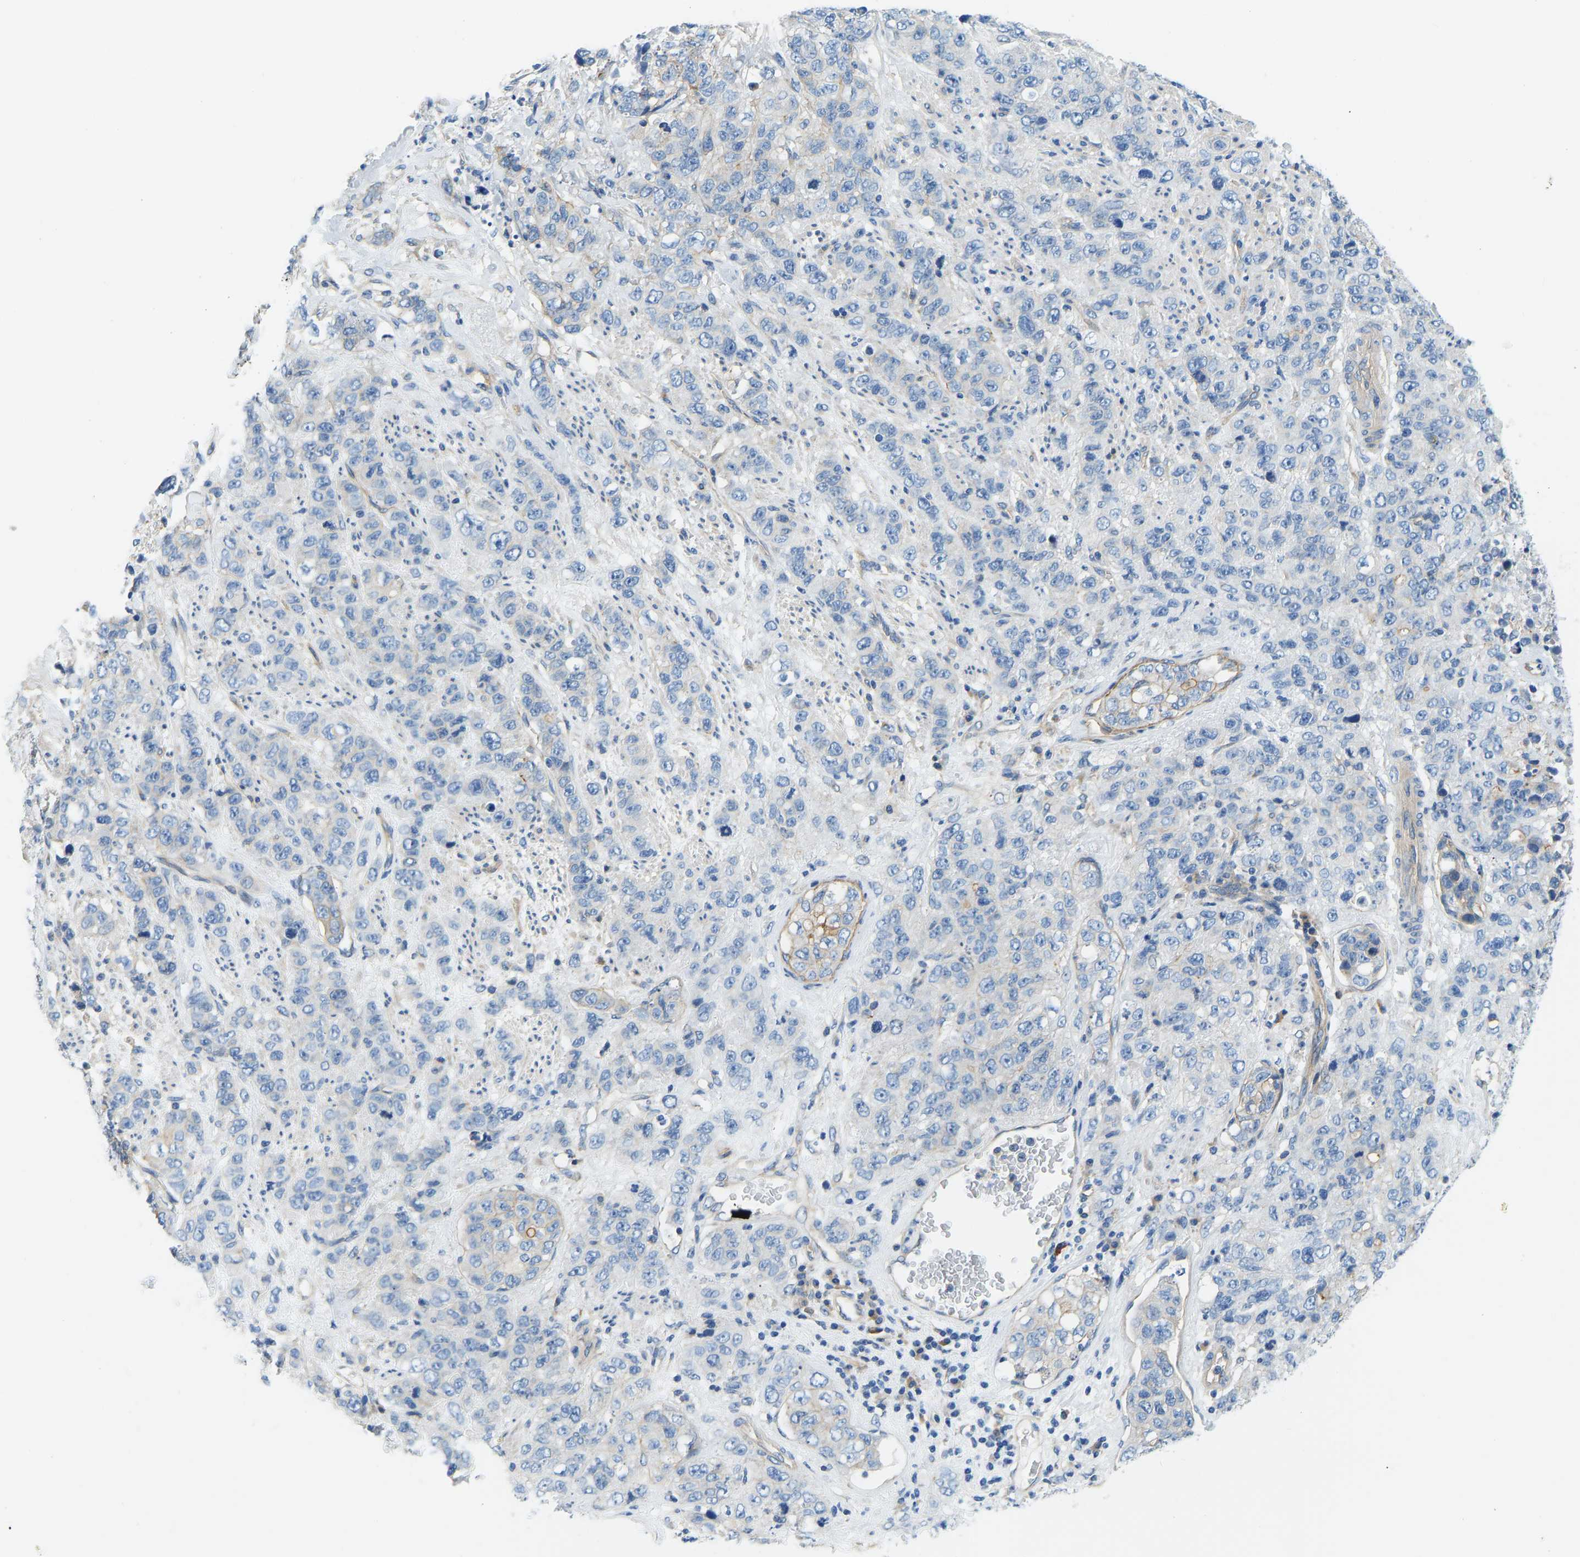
{"staining": {"intensity": "negative", "quantity": "none", "location": "none"}, "tissue": "stomach cancer", "cell_type": "Tumor cells", "image_type": "cancer", "snomed": [{"axis": "morphology", "description": "Adenocarcinoma, NOS"}, {"axis": "topography", "description": "Stomach"}], "caption": "High magnification brightfield microscopy of stomach cancer stained with DAB (brown) and counterstained with hematoxylin (blue): tumor cells show no significant expression.", "gene": "CHAD", "patient": {"sex": "male", "age": 48}}